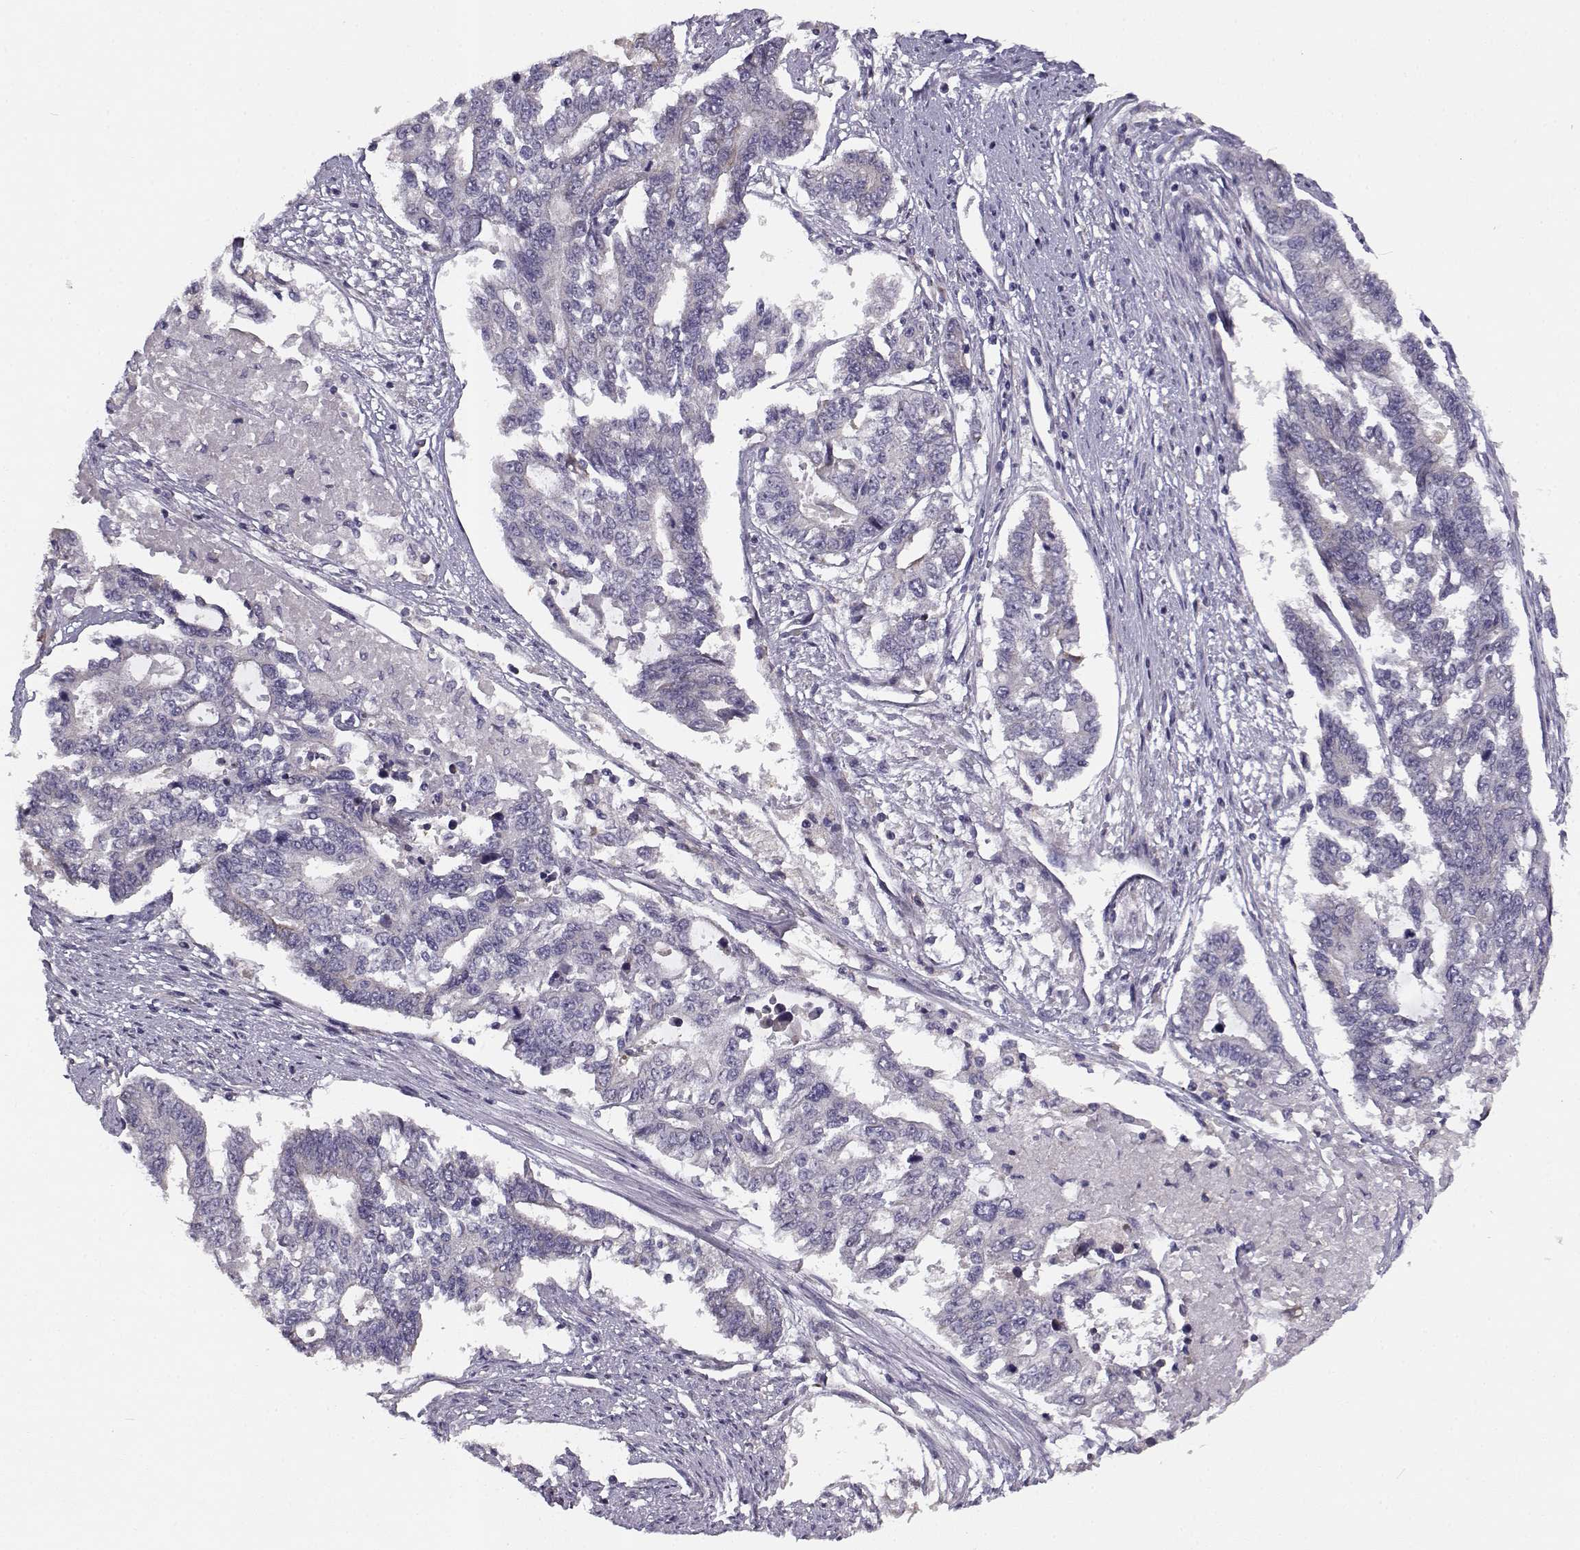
{"staining": {"intensity": "negative", "quantity": "none", "location": "none"}, "tissue": "endometrial cancer", "cell_type": "Tumor cells", "image_type": "cancer", "snomed": [{"axis": "morphology", "description": "Adenocarcinoma, NOS"}, {"axis": "topography", "description": "Uterus"}], "caption": "A high-resolution micrograph shows immunohistochemistry staining of endometrial cancer (adenocarcinoma), which displays no significant staining in tumor cells.", "gene": "TMEM145", "patient": {"sex": "female", "age": 59}}